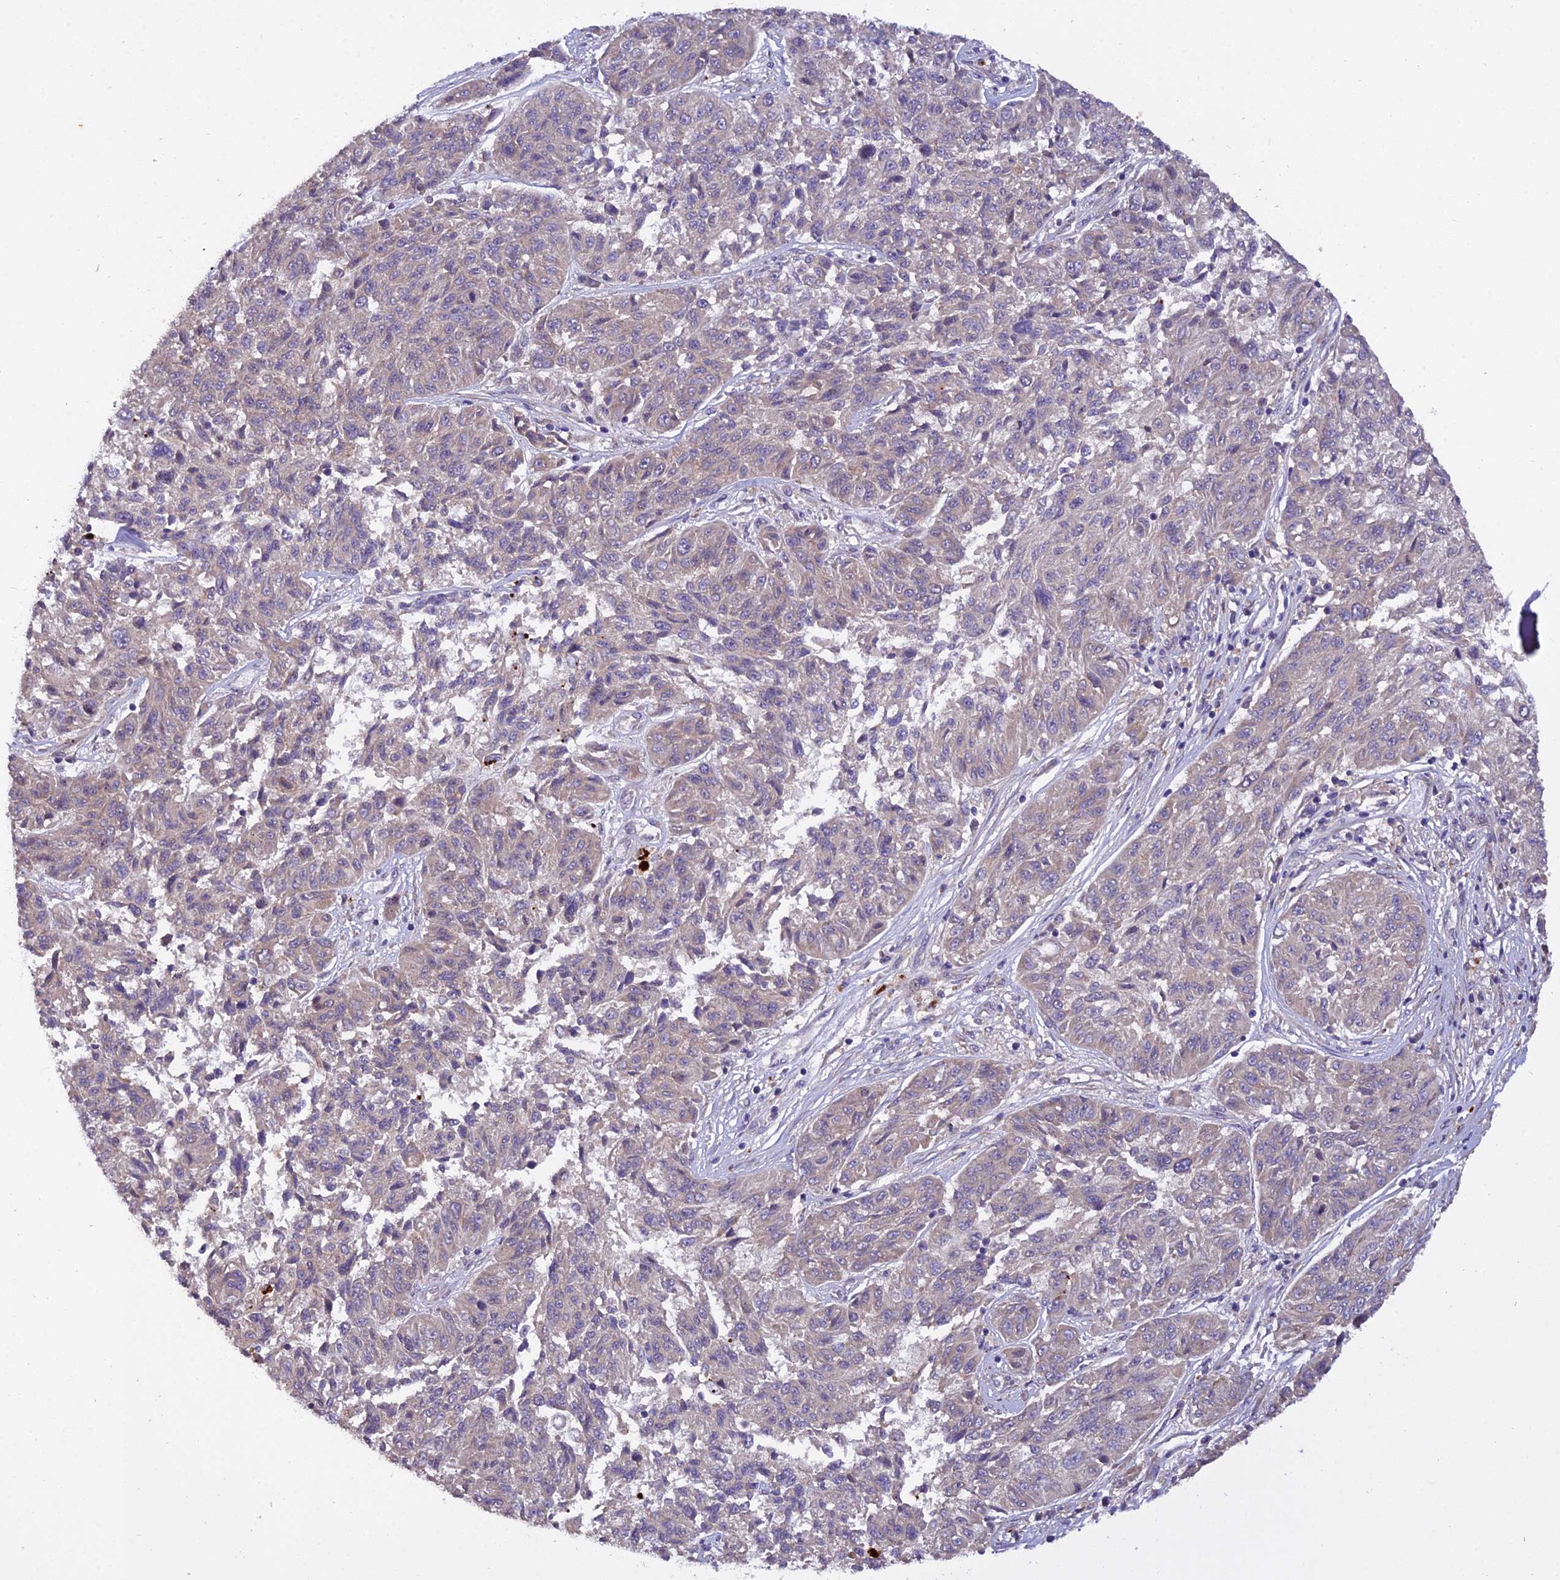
{"staining": {"intensity": "weak", "quantity": "<25%", "location": "cytoplasmic/membranous"}, "tissue": "melanoma", "cell_type": "Tumor cells", "image_type": "cancer", "snomed": [{"axis": "morphology", "description": "Malignant melanoma, NOS"}, {"axis": "topography", "description": "Skin"}], "caption": "High magnification brightfield microscopy of malignant melanoma stained with DAB (3,3'-diaminobenzidine) (brown) and counterstained with hematoxylin (blue): tumor cells show no significant positivity.", "gene": "CENPL", "patient": {"sex": "male", "age": 53}}